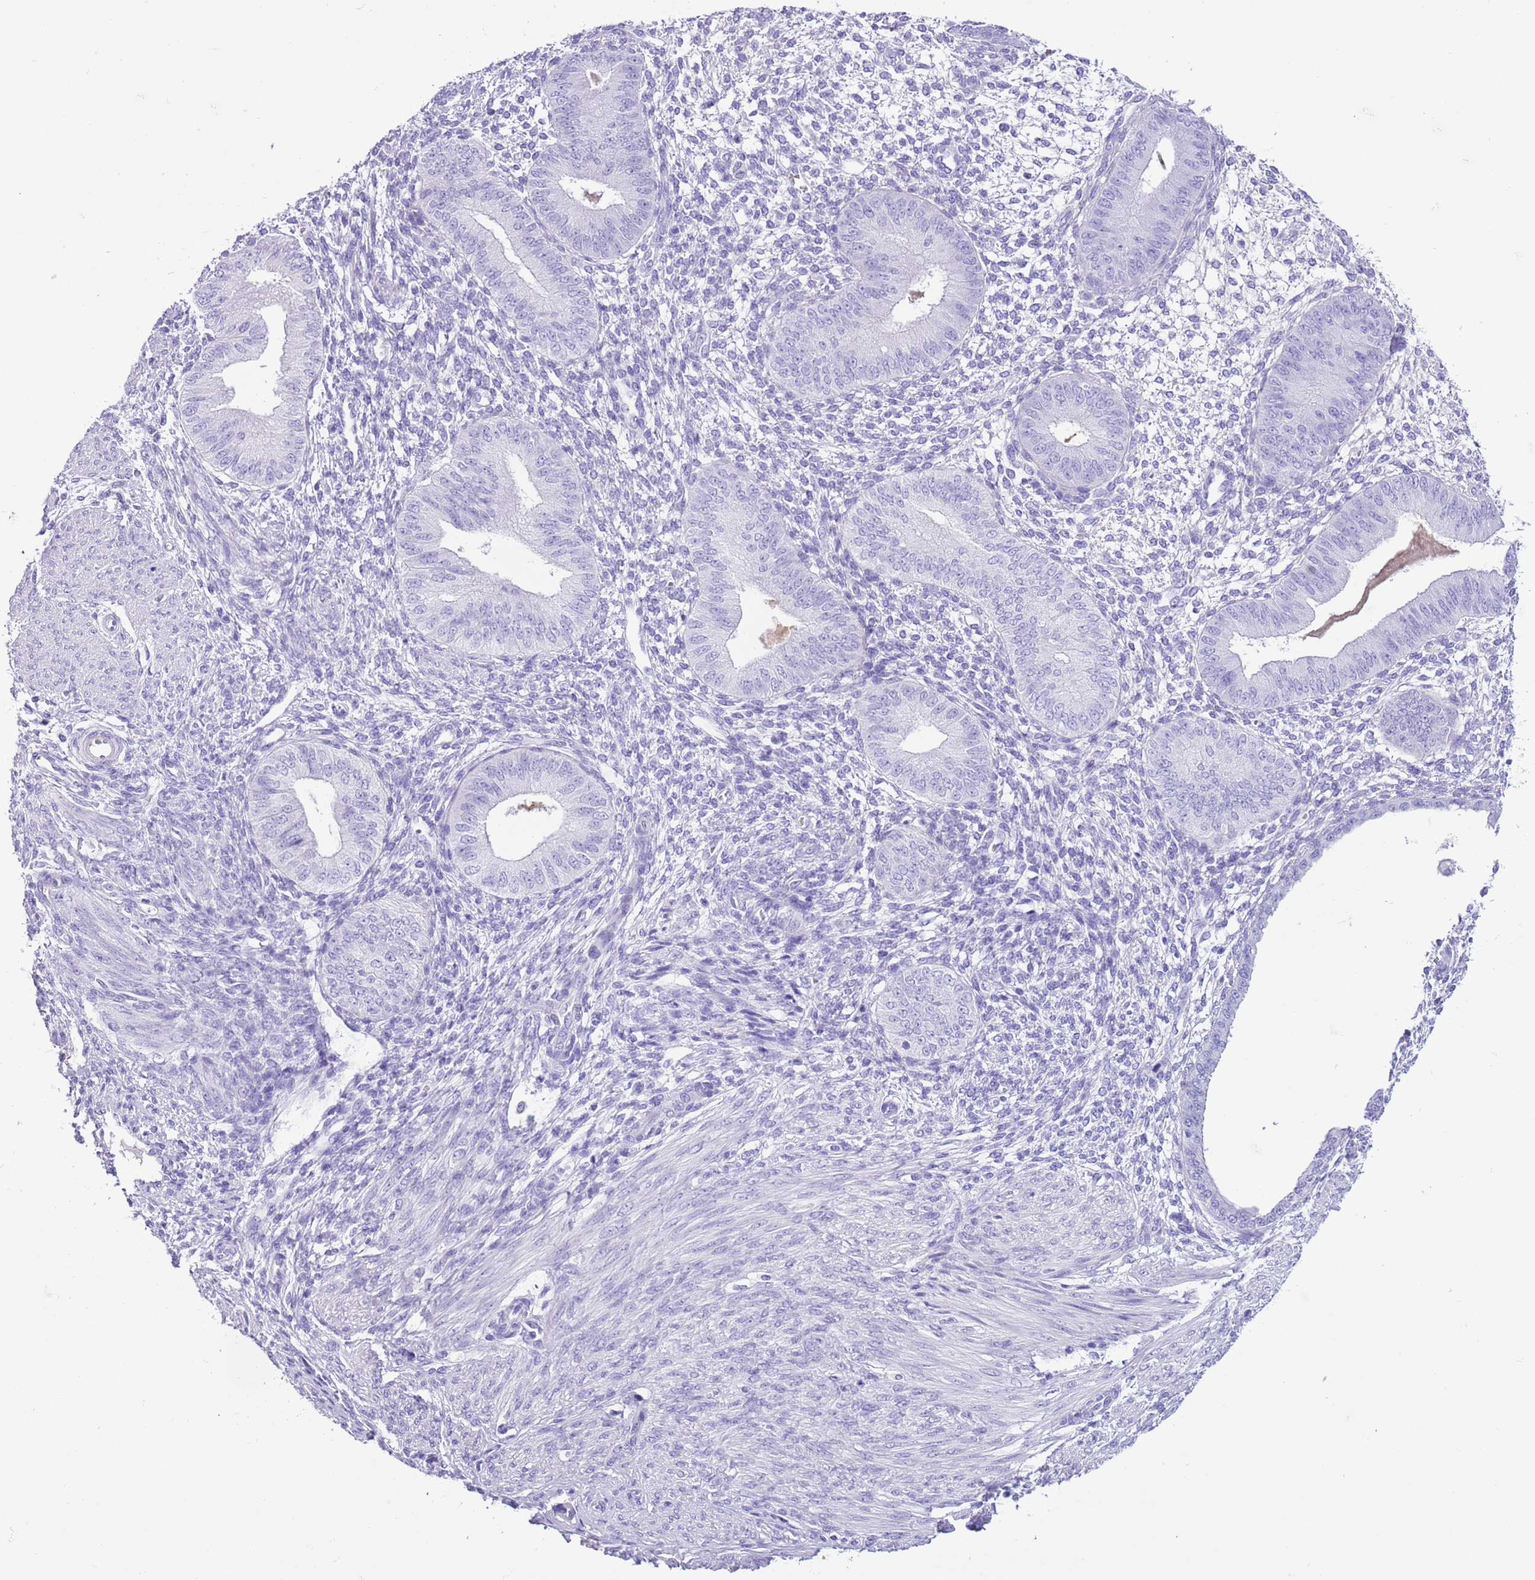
{"staining": {"intensity": "negative", "quantity": "none", "location": "none"}, "tissue": "endometrium", "cell_type": "Cells in endometrial stroma", "image_type": "normal", "snomed": [{"axis": "morphology", "description": "Normal tissue, NOS"}, {"axis": "topography", "description": "Endometrium"}], "caption": "Immunohistochemistry (IHC) photomicrograph of benign endometrium: human endometrium stained with DAB (3,3'-diaminobenzidine) shows no significant protein expression in cells in endometrial stroma.", "gene": "TBC1D10B", "patient": {"sex": "female", "age": 49}}